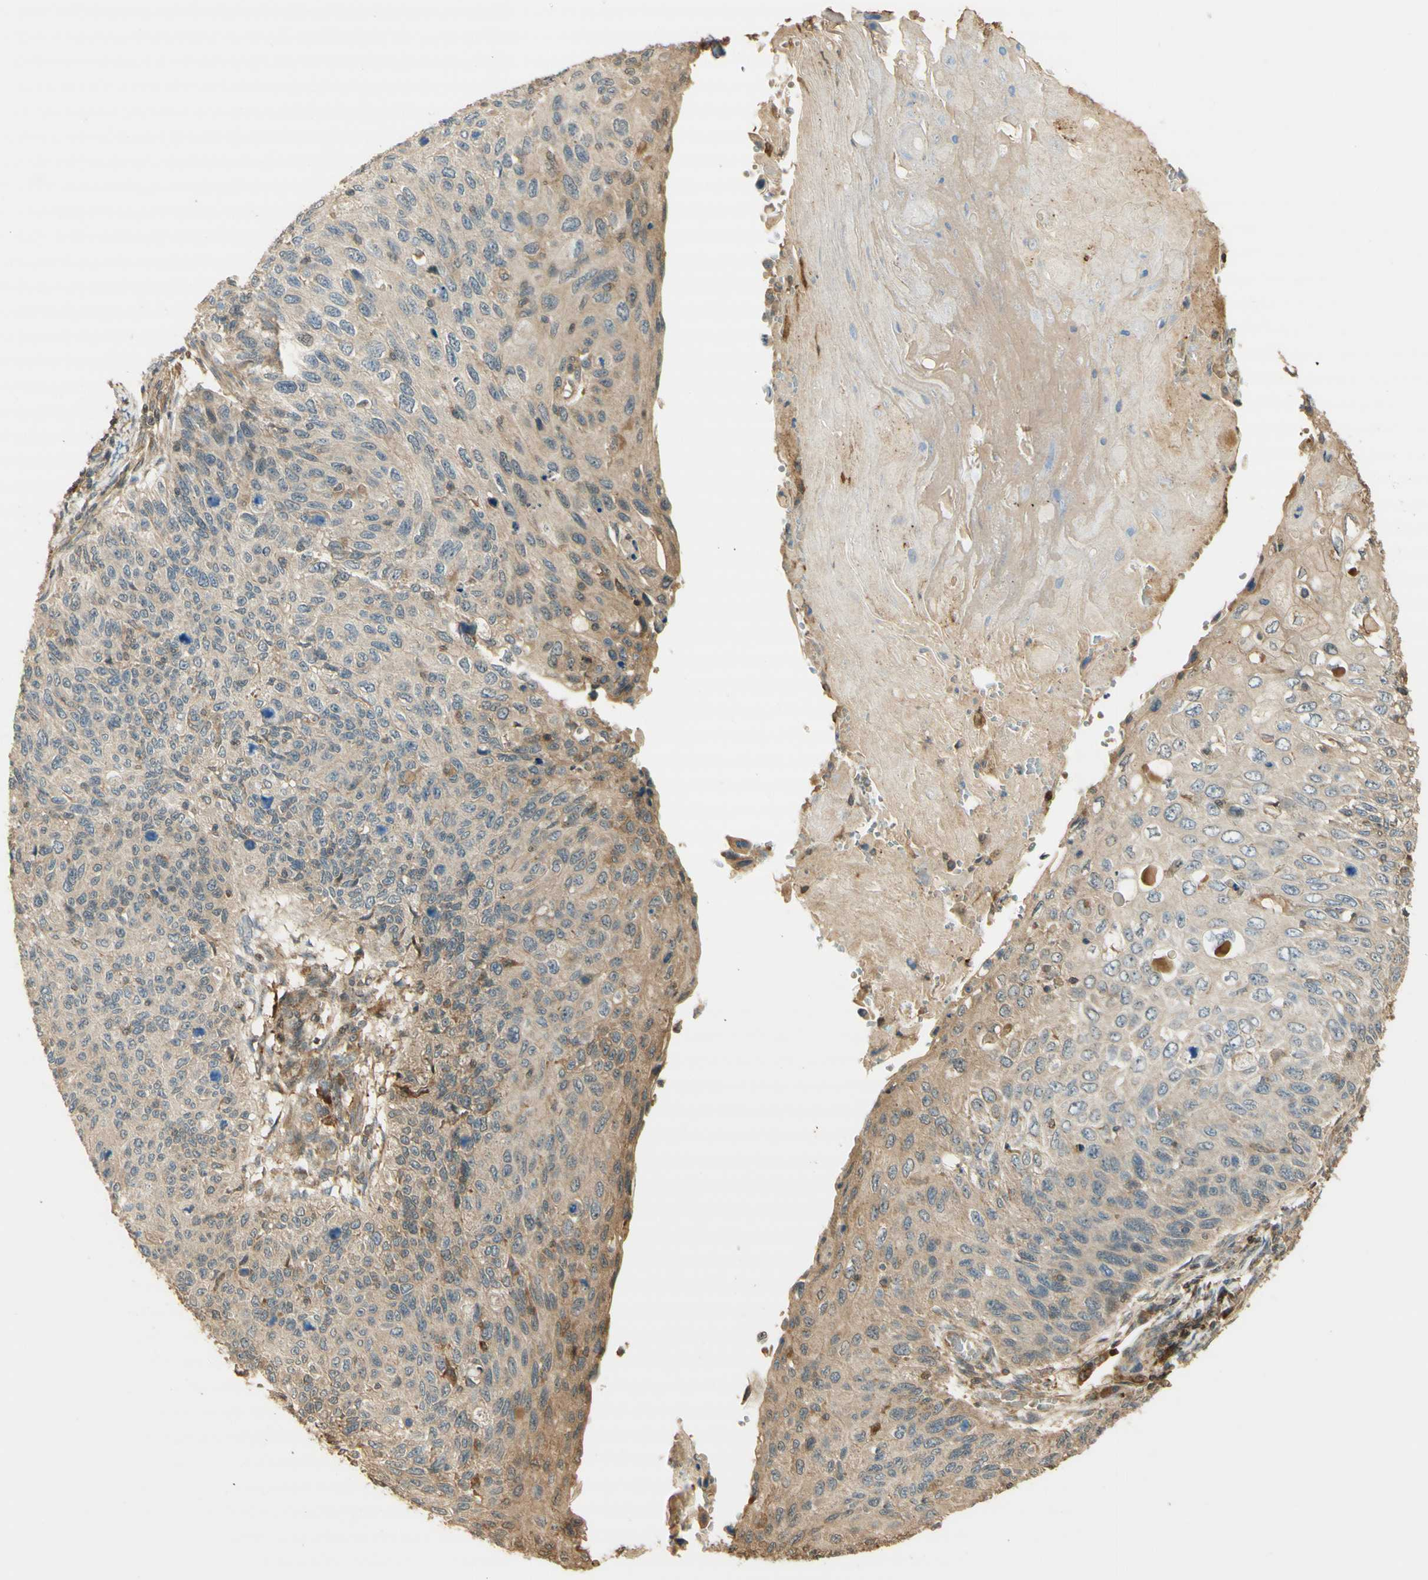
{"staining": {"intensity": "weak", "quantity": ">75%", "location": "cytoplasmic/membranous"}, "tissue": "cervical cancer", "cell_type": "Tumor cells", "image_type": "cancer", "snomed": [{"axis": "morphology", "description": "Squamous cell carcinoma, NOS"}, {"axis": "topography", "description": "Cervix"}], "caption": "This micrograph demonstrates IHC staining of cervical cancer (squamous cell carcinoma), with low weak cytoplasmic/membranous staining in approximately >75% of tumor cells.", "gene": "AGER", "patient": {"sex": "female", "age": 70}}